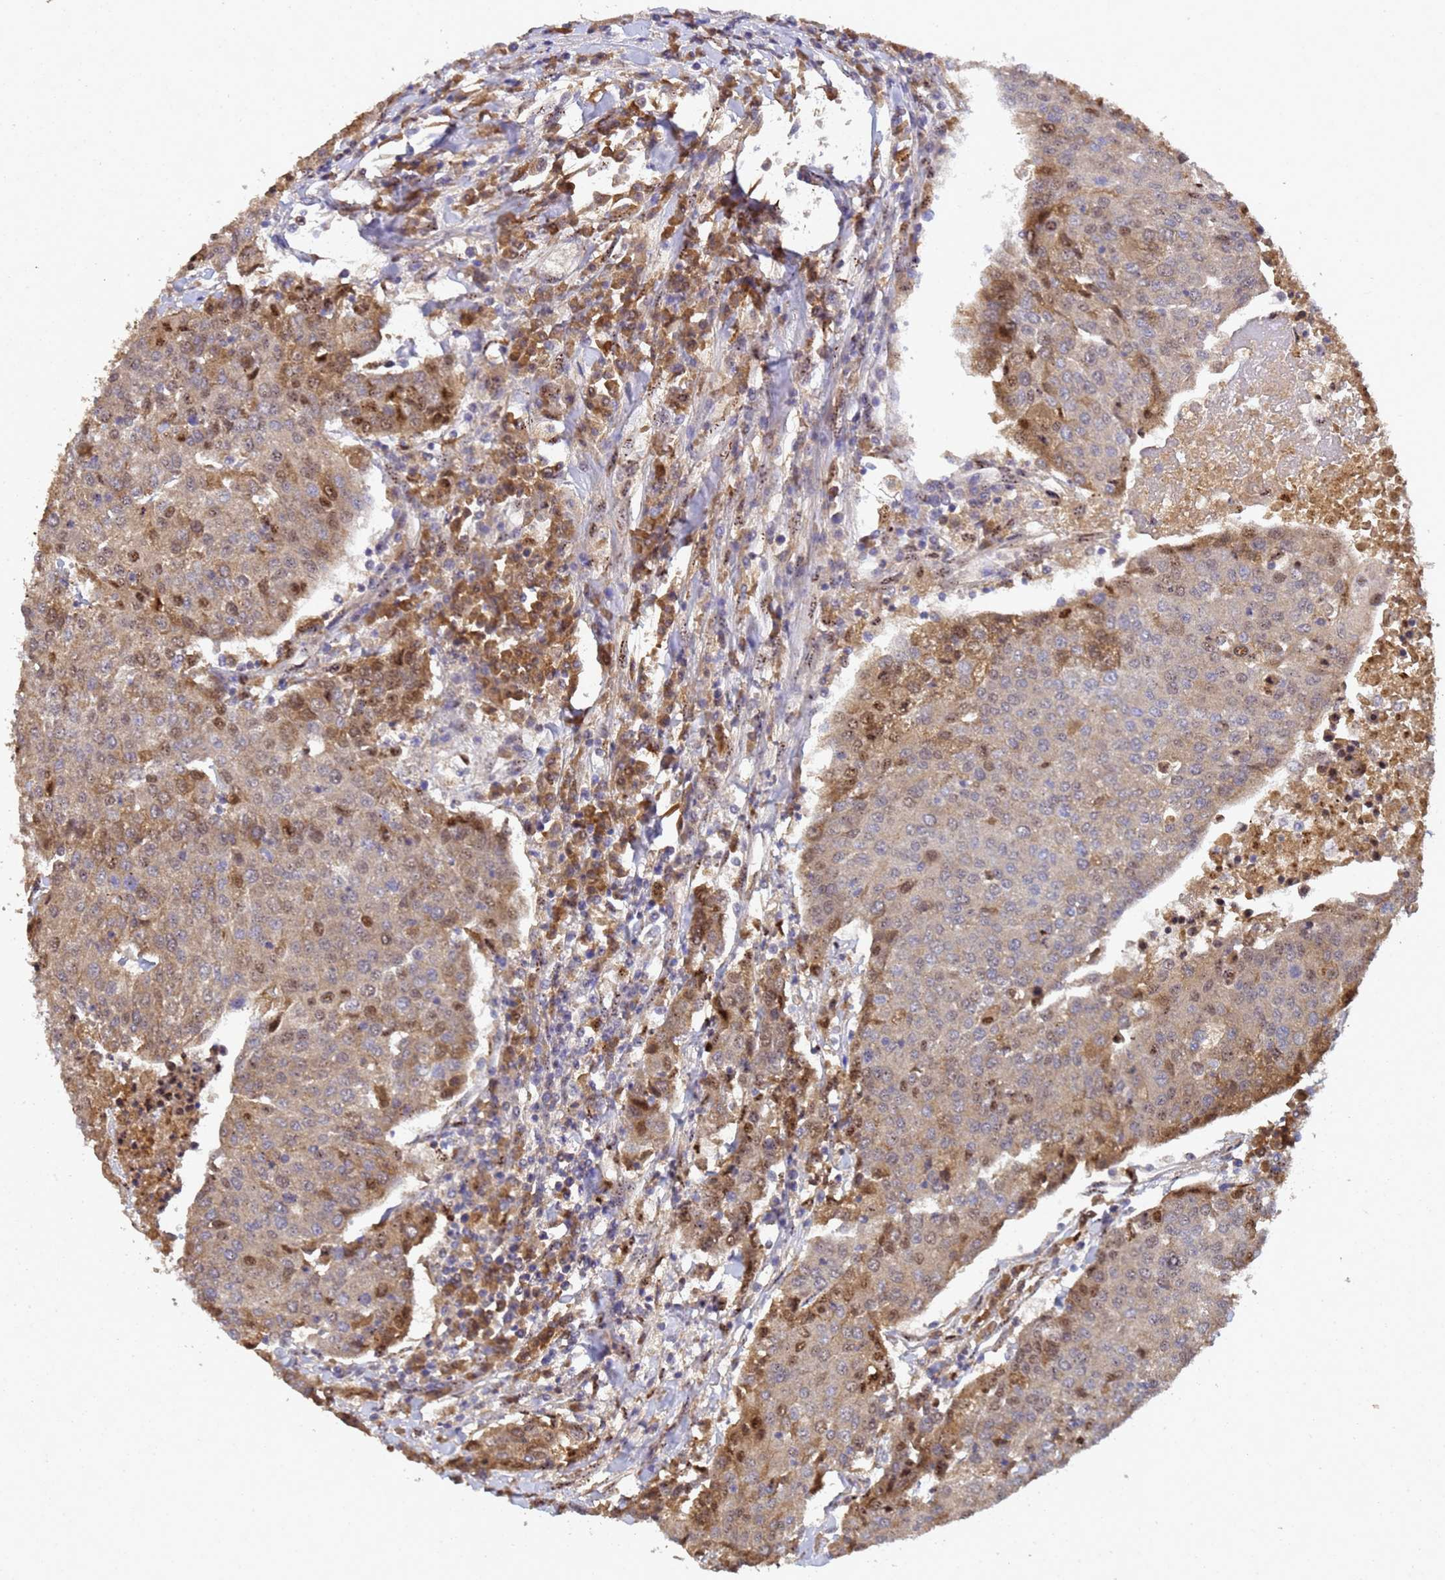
{"staining": {"intensity": "moderate", "quantity": "25%-75%", "location": "cytoplasmic/membranous,nuclear"}, "tissue": "urothelial cancer", "cell_type": "Tumor cells", "image_type": "cancer", "snomed": [{"axis": "morphology", "description": "Urothelial carcinoma, High grade"}, {"axis": "topography", "description": "Urinary bladder"}], "caption": "Immunohistochemistry (IHC) staining of urothelial cancer, which demonstrates medium levels of moderate cytoplasmic/membranous and nuclear staining in approximately 25%-75% of tumor cells indicating moderate cytoplasmic/membranous and nuclear protein expression. The staining was performed using DAB (brown) for protein detection and nuclei were counterstained in hematoxylin (blue).", "gene": "SECISBP2", "patient": {"sex": "female", "age": 85}}